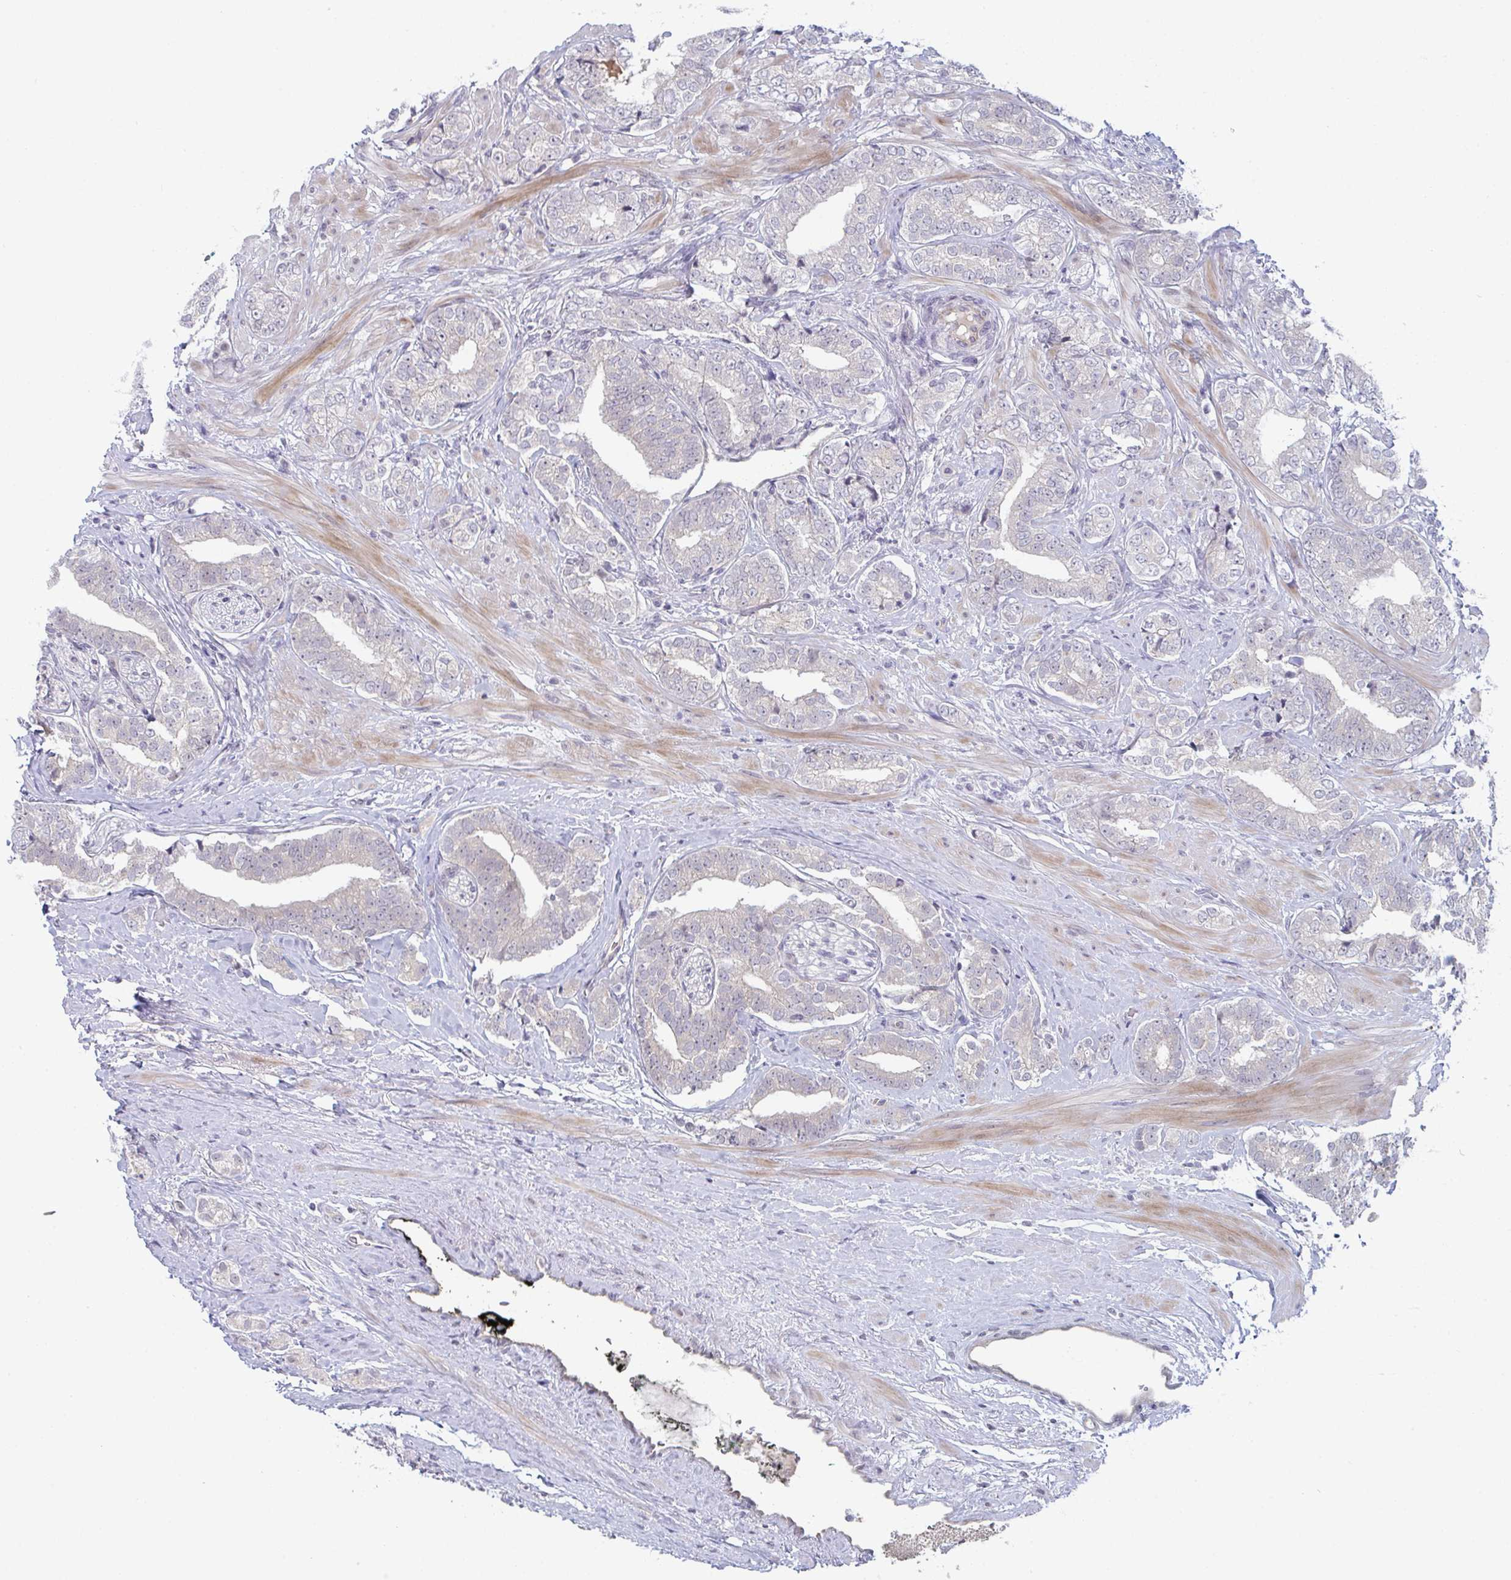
{"staining": {"intensity": "negative", "quantity": "none", "location": "none"}, "tissue": "prostate cancer", "cell_type": "Tumor cells", "image_type": "cancer", "snomed": [{"axis": "morphology", "description": "Adenocarcinoma, High grade"}, {"axis": "topography", "description": "Prostate"}], "caption": "A high-resolution image shows immunohistochemistry staining of prostate cancer, which demonstrates no significant positivity in tumor cells. The staining was performed using DAB to visualize the protein expression in brown, while the nuclei were stained in blue with hematoxylin (Magnification: 20x).", "gene": "ZNF214", "patient": {"sex": "male", "age": 72}}